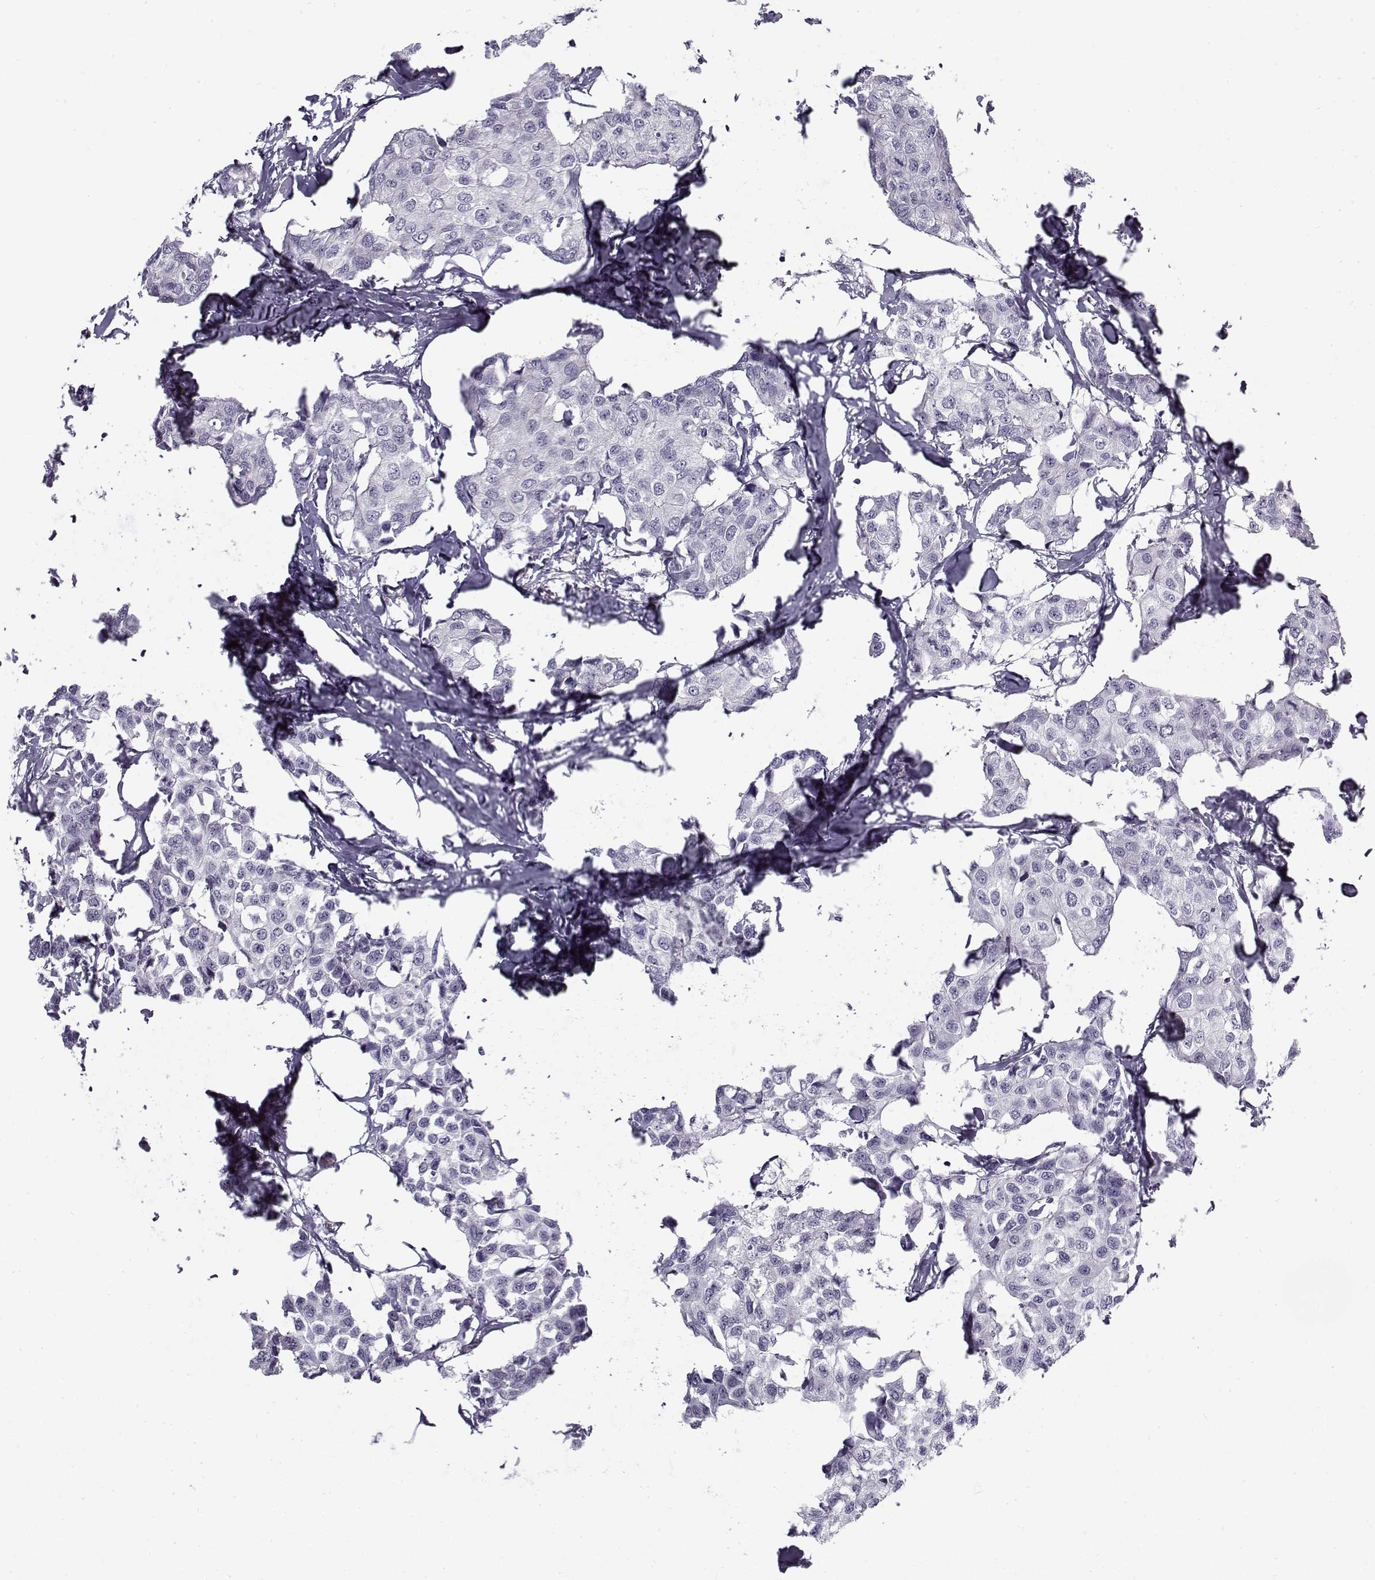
{"staining": {"intensity": "negative", "quantity": "none", "location": "none"}, "tissue": "breast cancer", "cell_type": "Tumor cells", "image_type": "cancer", "snomed": [{"axis": "morphology", "description": "Duct carcinoma"}, {"axis": "topography", "description": "Breast"}], "caption": "This is a photomicrograph of IHC staining of breast intraductal carcinoma, which shows no positivity in tumor cells.", "gene": "SNCA", "patient": {"sex": "female", "age": 80}}